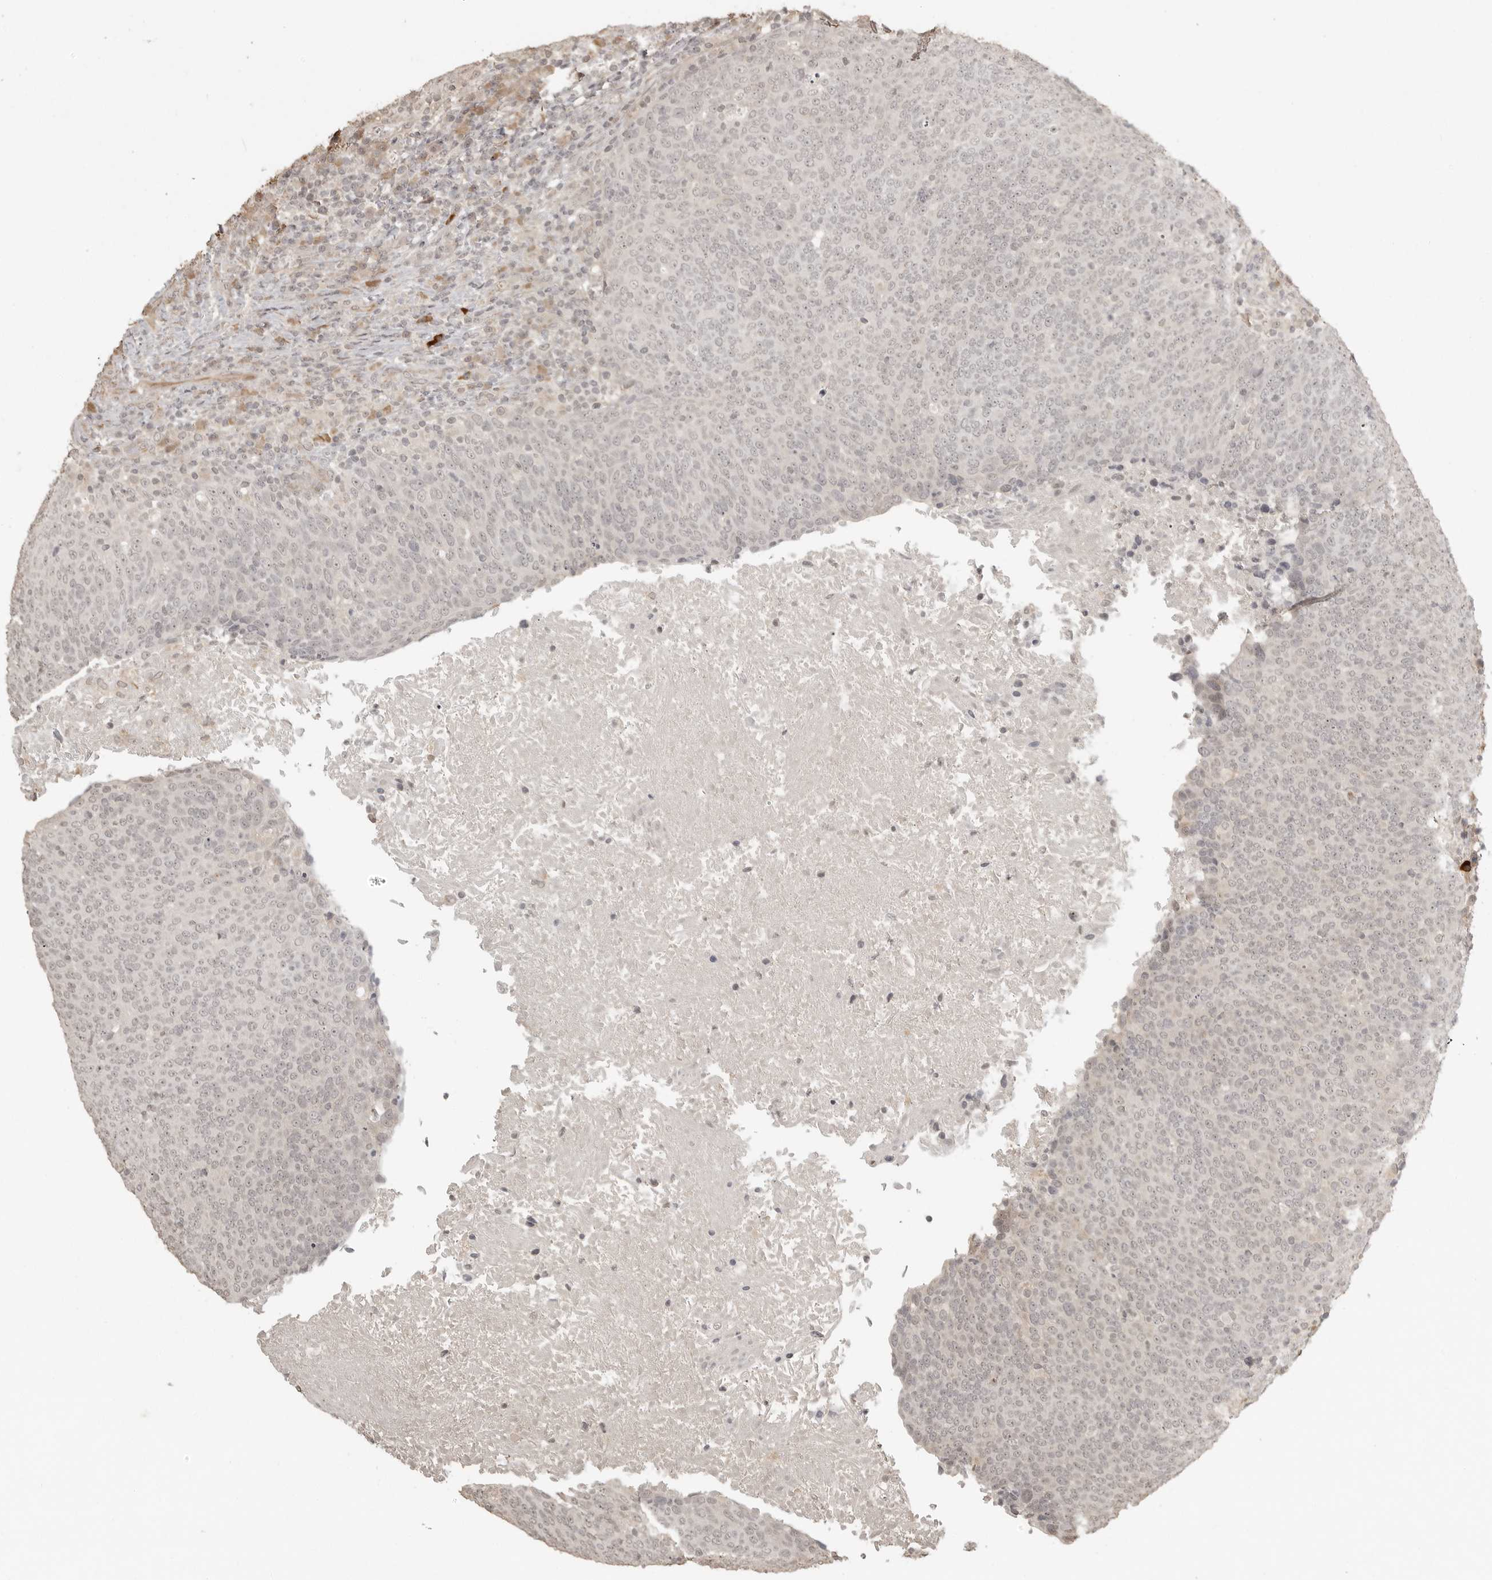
{"staining": {"intensity": "weak", "quantity": "<25%", "location": "nuclear"}, "tissue": "head and neck cancer", "cell_type": "Tumor cells", "image_type": "cancer", "snomed": [{"axis": "morphology", "description": "Squamous cell carcinoma, NOS"}, {"axis": "morphology", "description": "Squamous cell carcinoma, metastatic, NOS"}, {"axis": "topography", "description": "Lymph node"}, {"axis": "topography", "description": "Head-Neck"}], "caption": "Squamous cell carcinoma (head and neck) was stained to show a protein in brown. There is no significant expression in tumor cells.", "gene": "SMG8", "patient": {"sex": "male", "age": 62}}